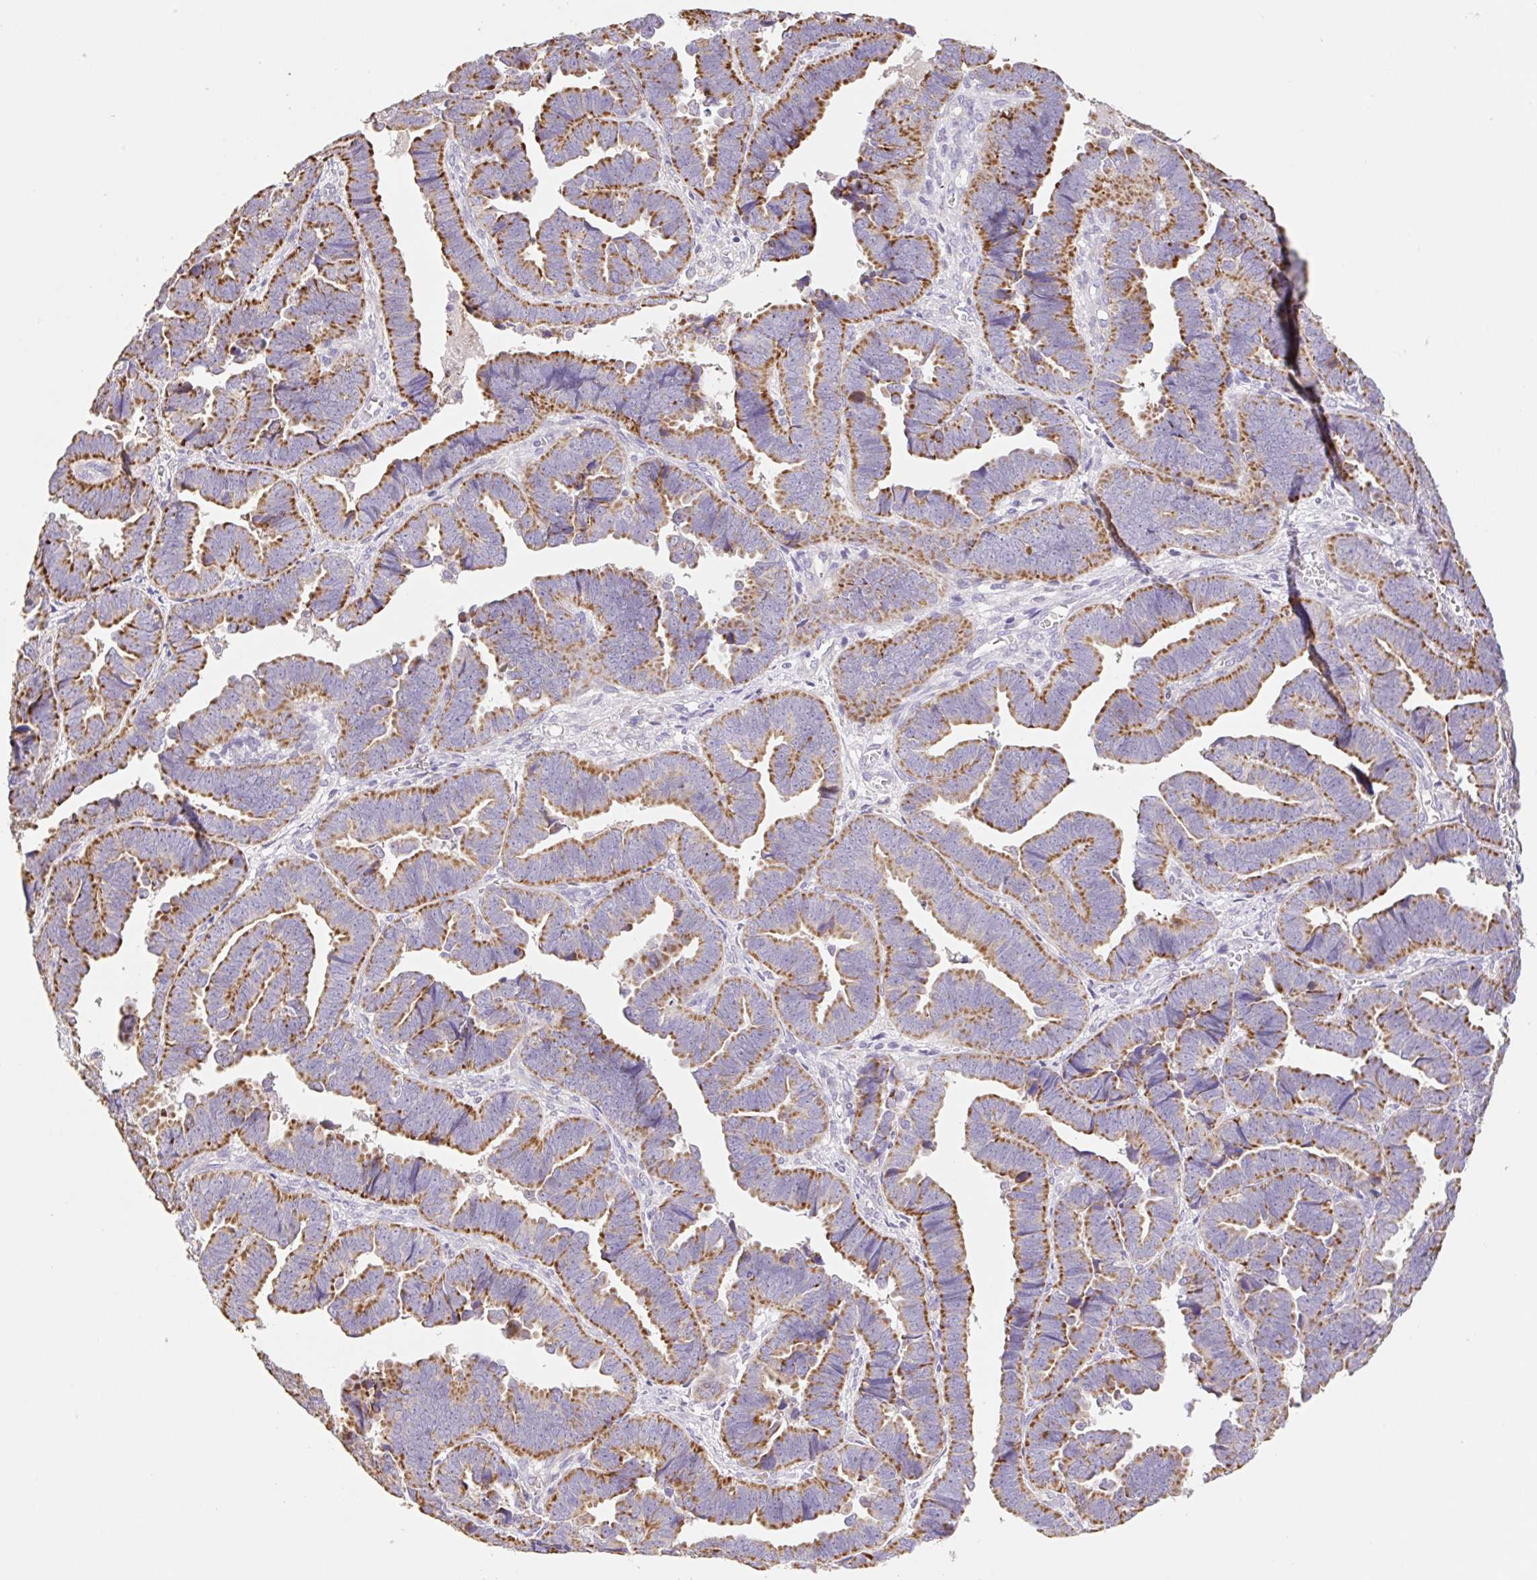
{"staining": {"intensity": "moderate", "quantity": ">75%", "location": "cytoplasmic/membranous"}, "tissue": "endometrial cancer", "cell_type": "Tumor cells", "image_type": "cancer", "snomed": [{"axis": "morphology", "description": "Adenocarcinoma, NOS"}, {"axis": "topography", "description": "Endometrium"}], "caption": "Immunohistochemical staining of adenocarcinoma (endometrial) exhibits moderate cytoplasmic/membranous protein staining in about >75% of tumor cells. The protein of interest is shown in brown color, while the nuclei are stained blue.", "gene": "COPZ2", "patient": {"sex": "female", "age": 75}}